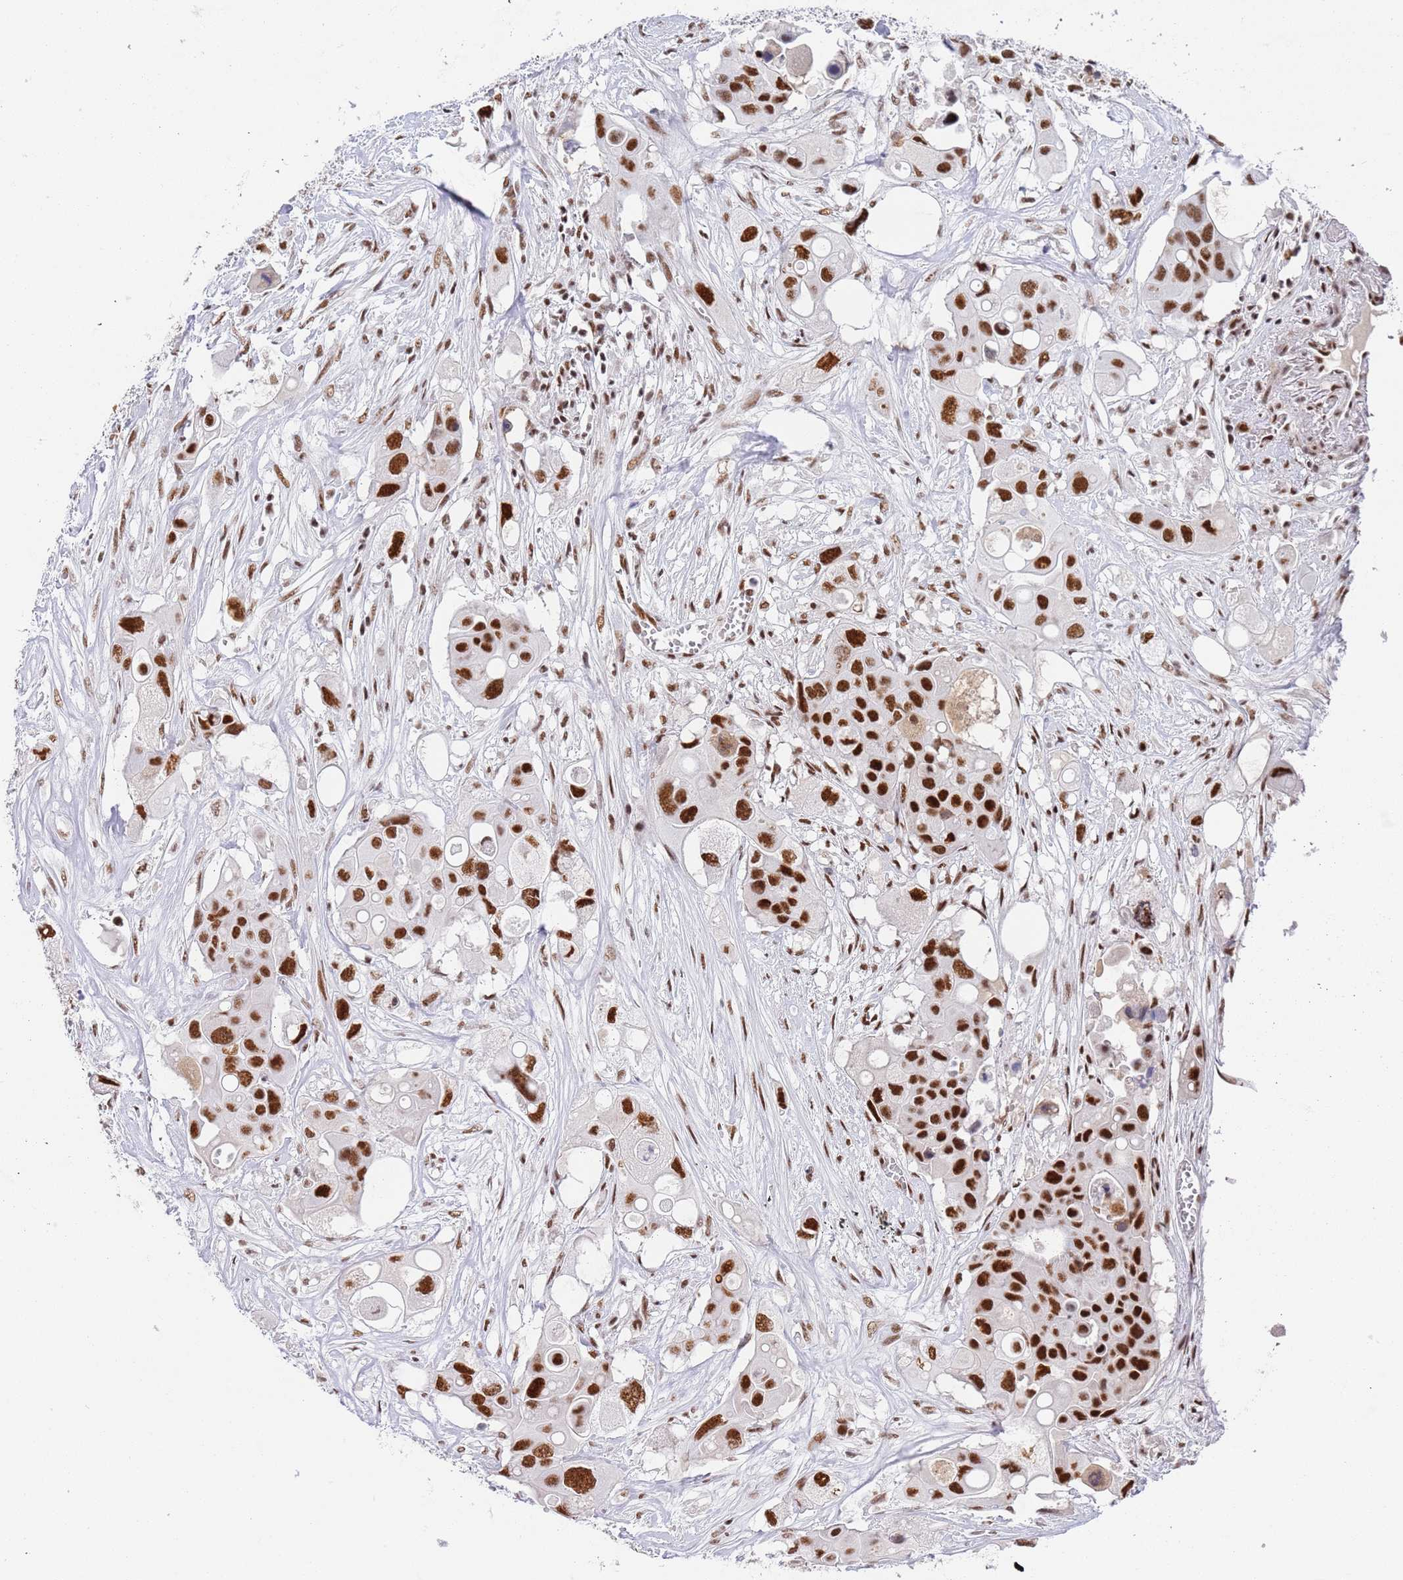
{"staining": {"intensity": "strong", "quantity": ">75%", "location": "nuclear"}, "tissue": "colorectal cancer", "cell_type": "Tumor cells", "image_type": "cancer", "snomed": [{"axis": "morphology", "description": "Adenocarcinoma, NOS"}, {"axis": "topography", "description": "Colon"}], "caption": "Brown immunohistochemical staining in human colorectal adenocarcinoma reveals strong nuclear staining in approximately >75% of tumor cells. (DAB (3,3'-diaminobenzidine) IHC, brown staining for protein, blue staining for nuclei).", "gene": "AKAP8L", "patient": {"sex": "male", "age": 77}}